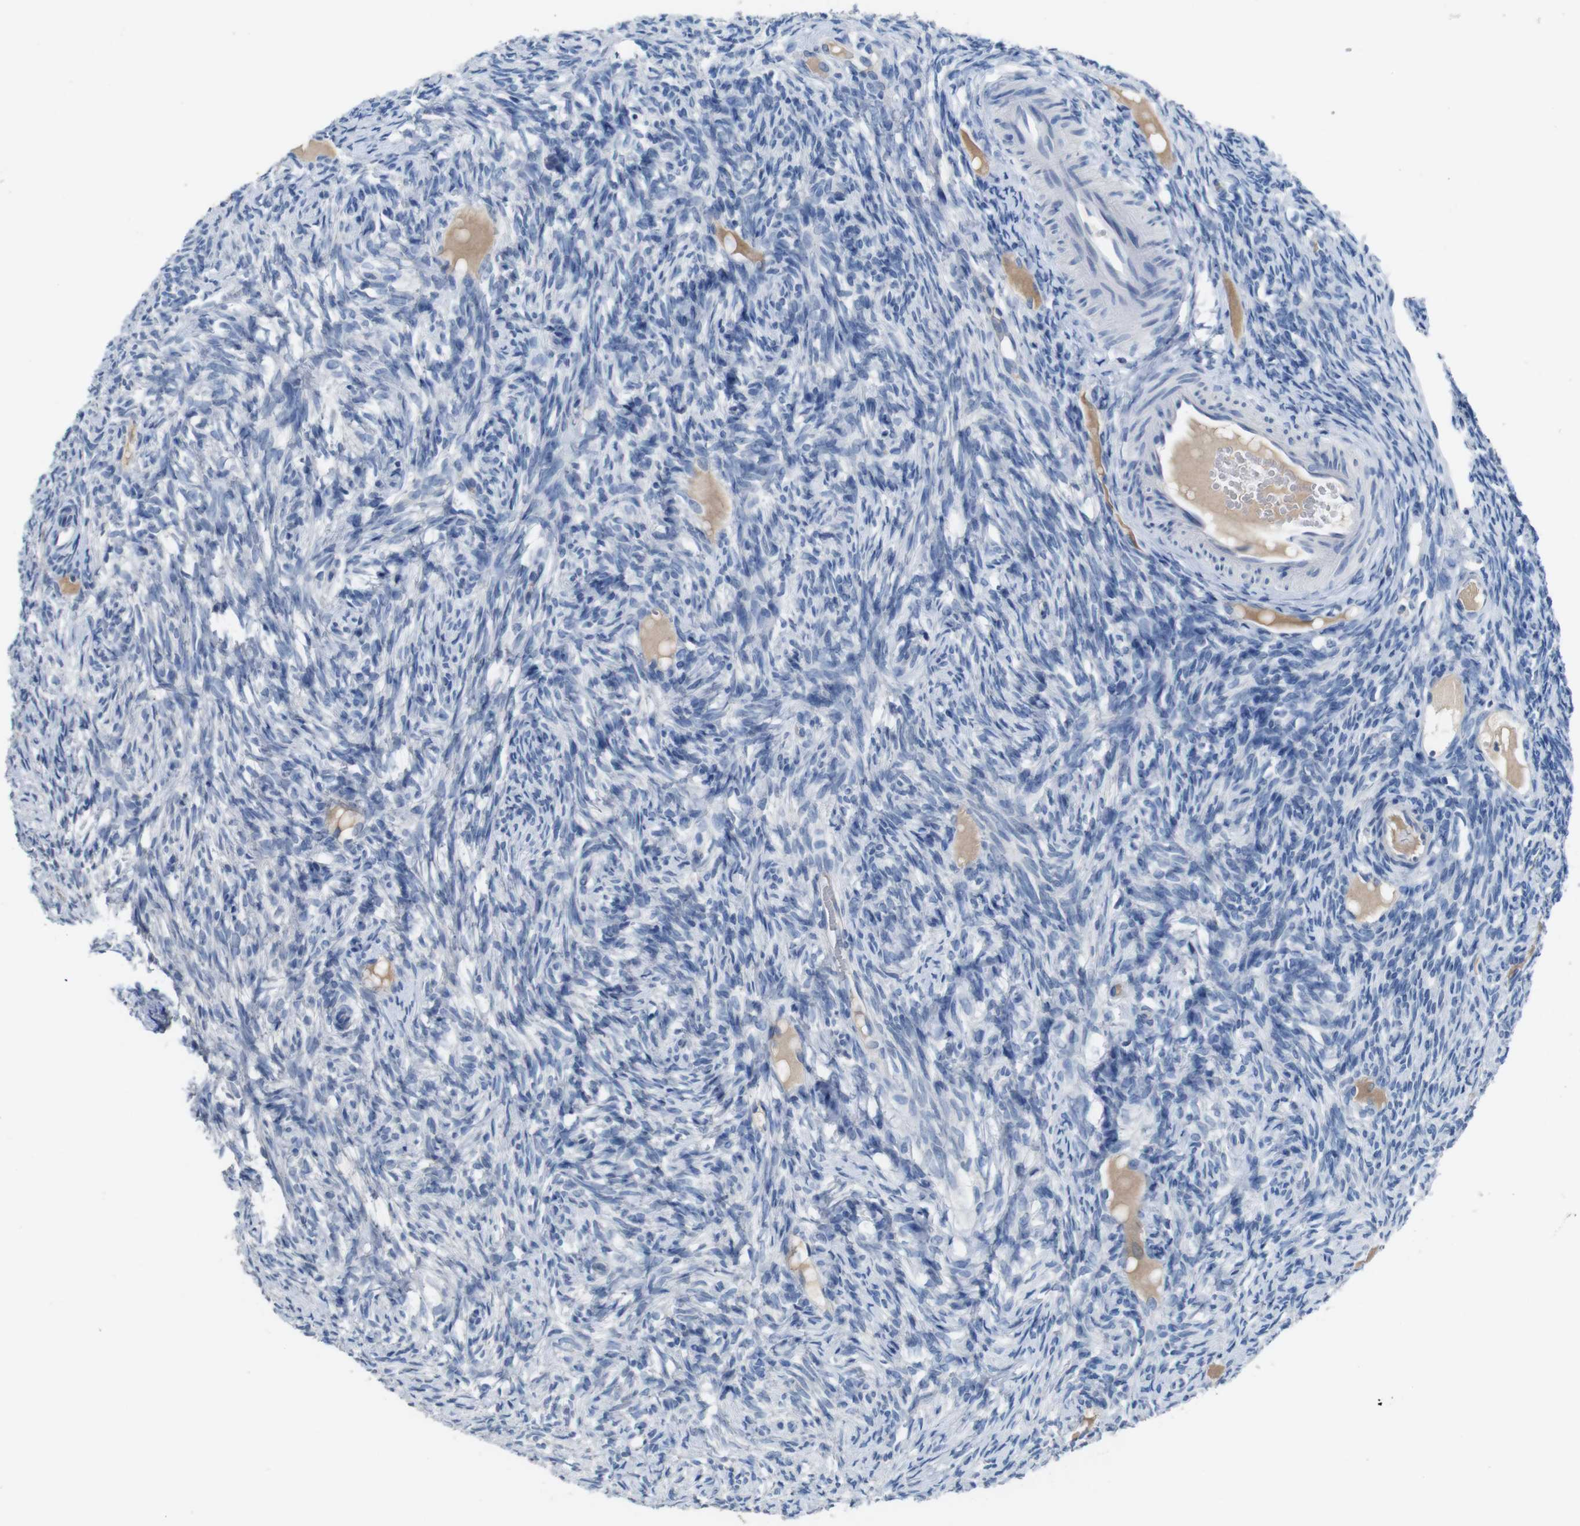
{"staining": {"intensity": "negative", "quantity": "none", "location": "none"}, "tissue": "ovary", "cell_type": "Ovarian stroma cells", "image_type": "normal", "snomed": [{"axis": "morphology", "description": "Normal tissue, NOS"}, {"axis": "topography", "description": "Ovary"}], "caption": "Immunohistochemistry histopathology image of unremarkable ovary: human ovary stained with DAB reveals no significant protein expression in ovarian stroma cells.", "gene": "SLC2A8", "patient": {"sex": "female", "age": 33}}